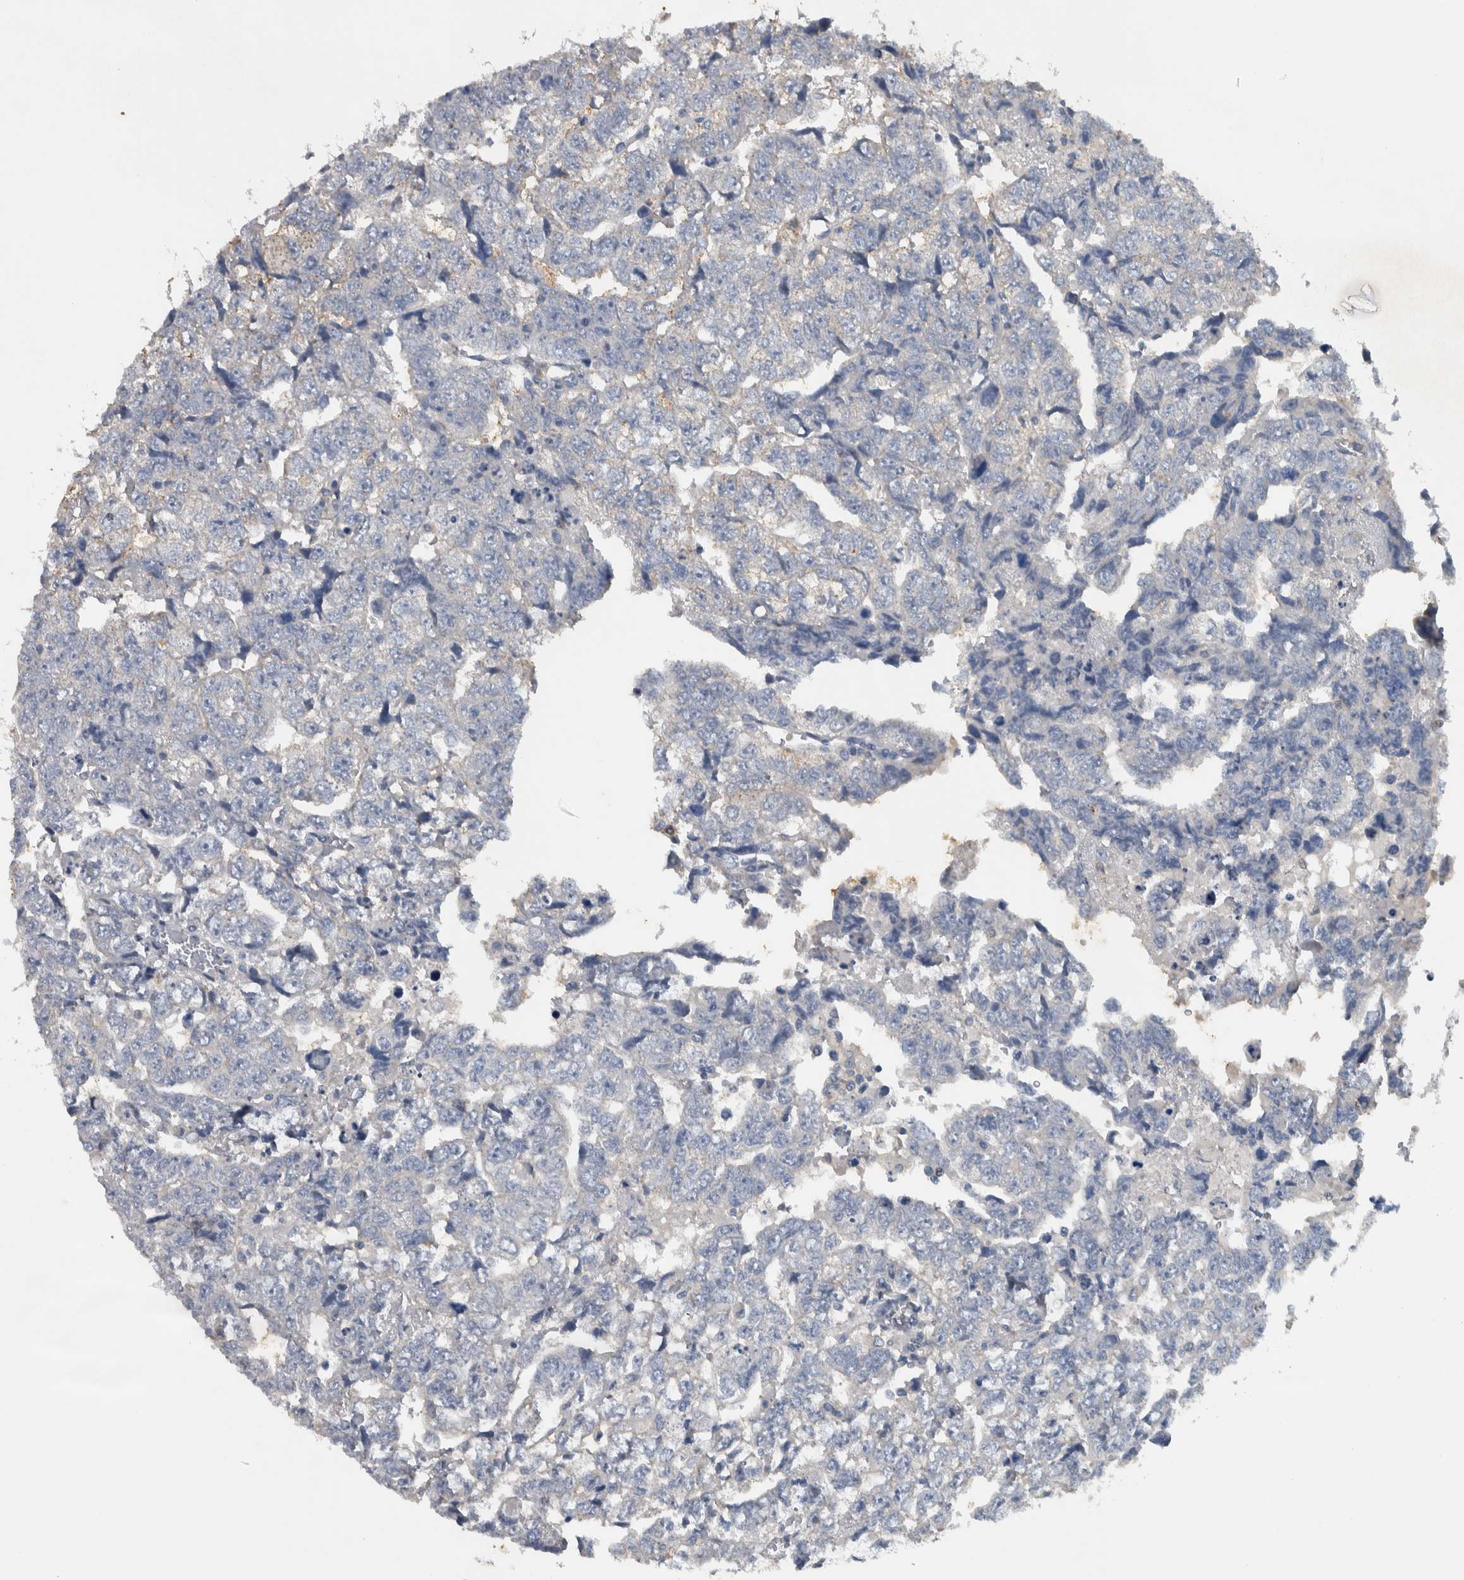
{"staining": {"intensity": "negative", "quantity": "none", "location": "none"}, "tissue": "testis cancer", "cell_type": "Tumor cells", "image_type": "cancer", "snomed": [{"axis": "morphology", "description": "Carcinoma, Embryonal, NOS"}, {"axis": "topography", "description": "Testis"}], "caption": "Testis cancer (embryonal carcinoma) was stained to show a protein in brown. There is no significant staining in tumor cells.", "gene": "NT5C2", "patient": {"sex": "male", "age": 36}}